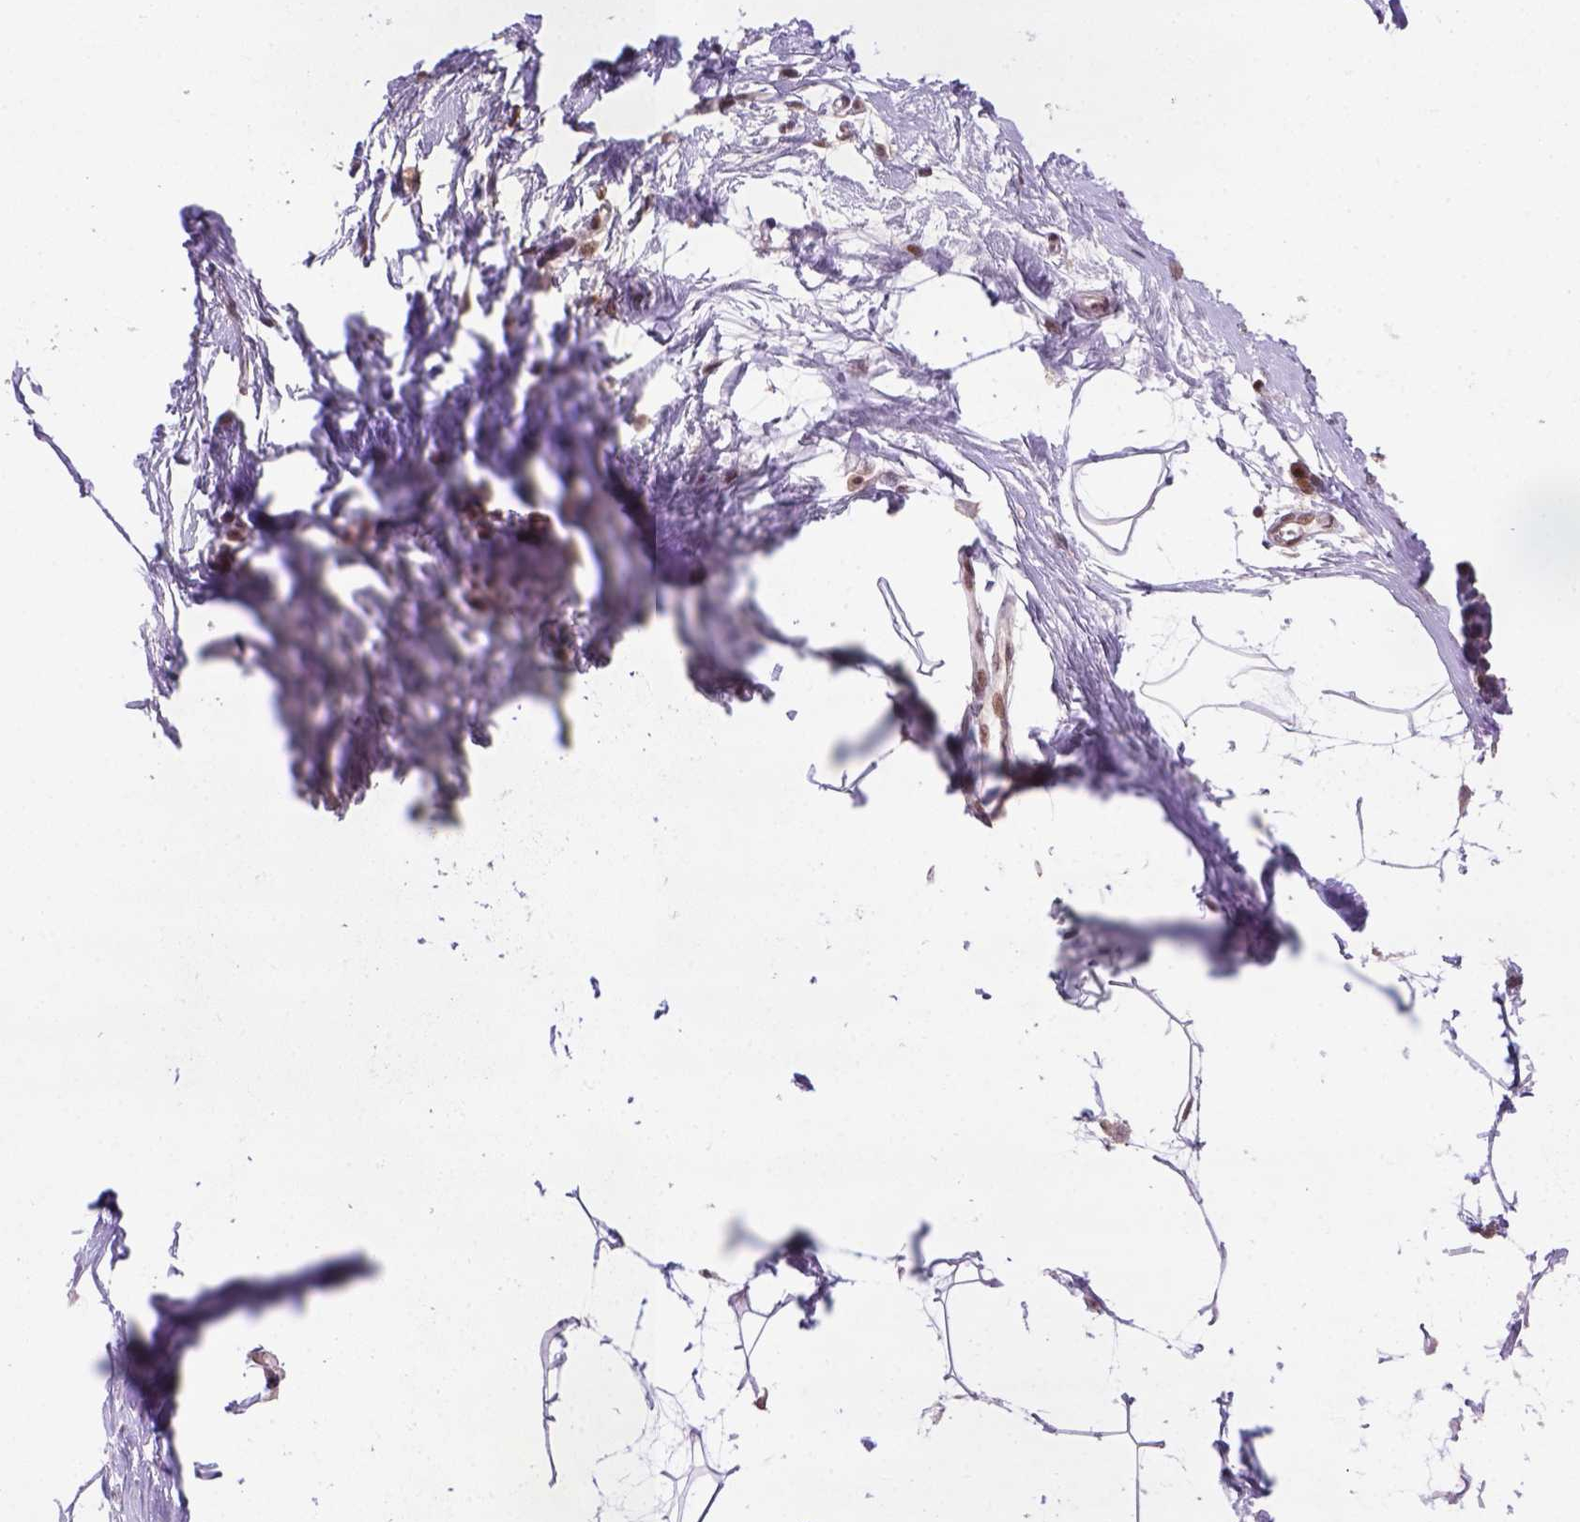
{"staining": {"intensity": "negative", "quantity": "none", "location": "none"}, "tissue": "breast", "cell_type": "Adipocytes", "image_type": "normal", "snomed": [{"axis": "morphology", "description": "Normal tissue, NOS"}, {"axis": "topography", "description": "Breast"}], "caption": "Human breast stained for a protein using immunohistochemistry (IHC) displays no positivity in adipocytes.", "gene": "MGMT", "patient": {"sex": "female", "age": 45}}